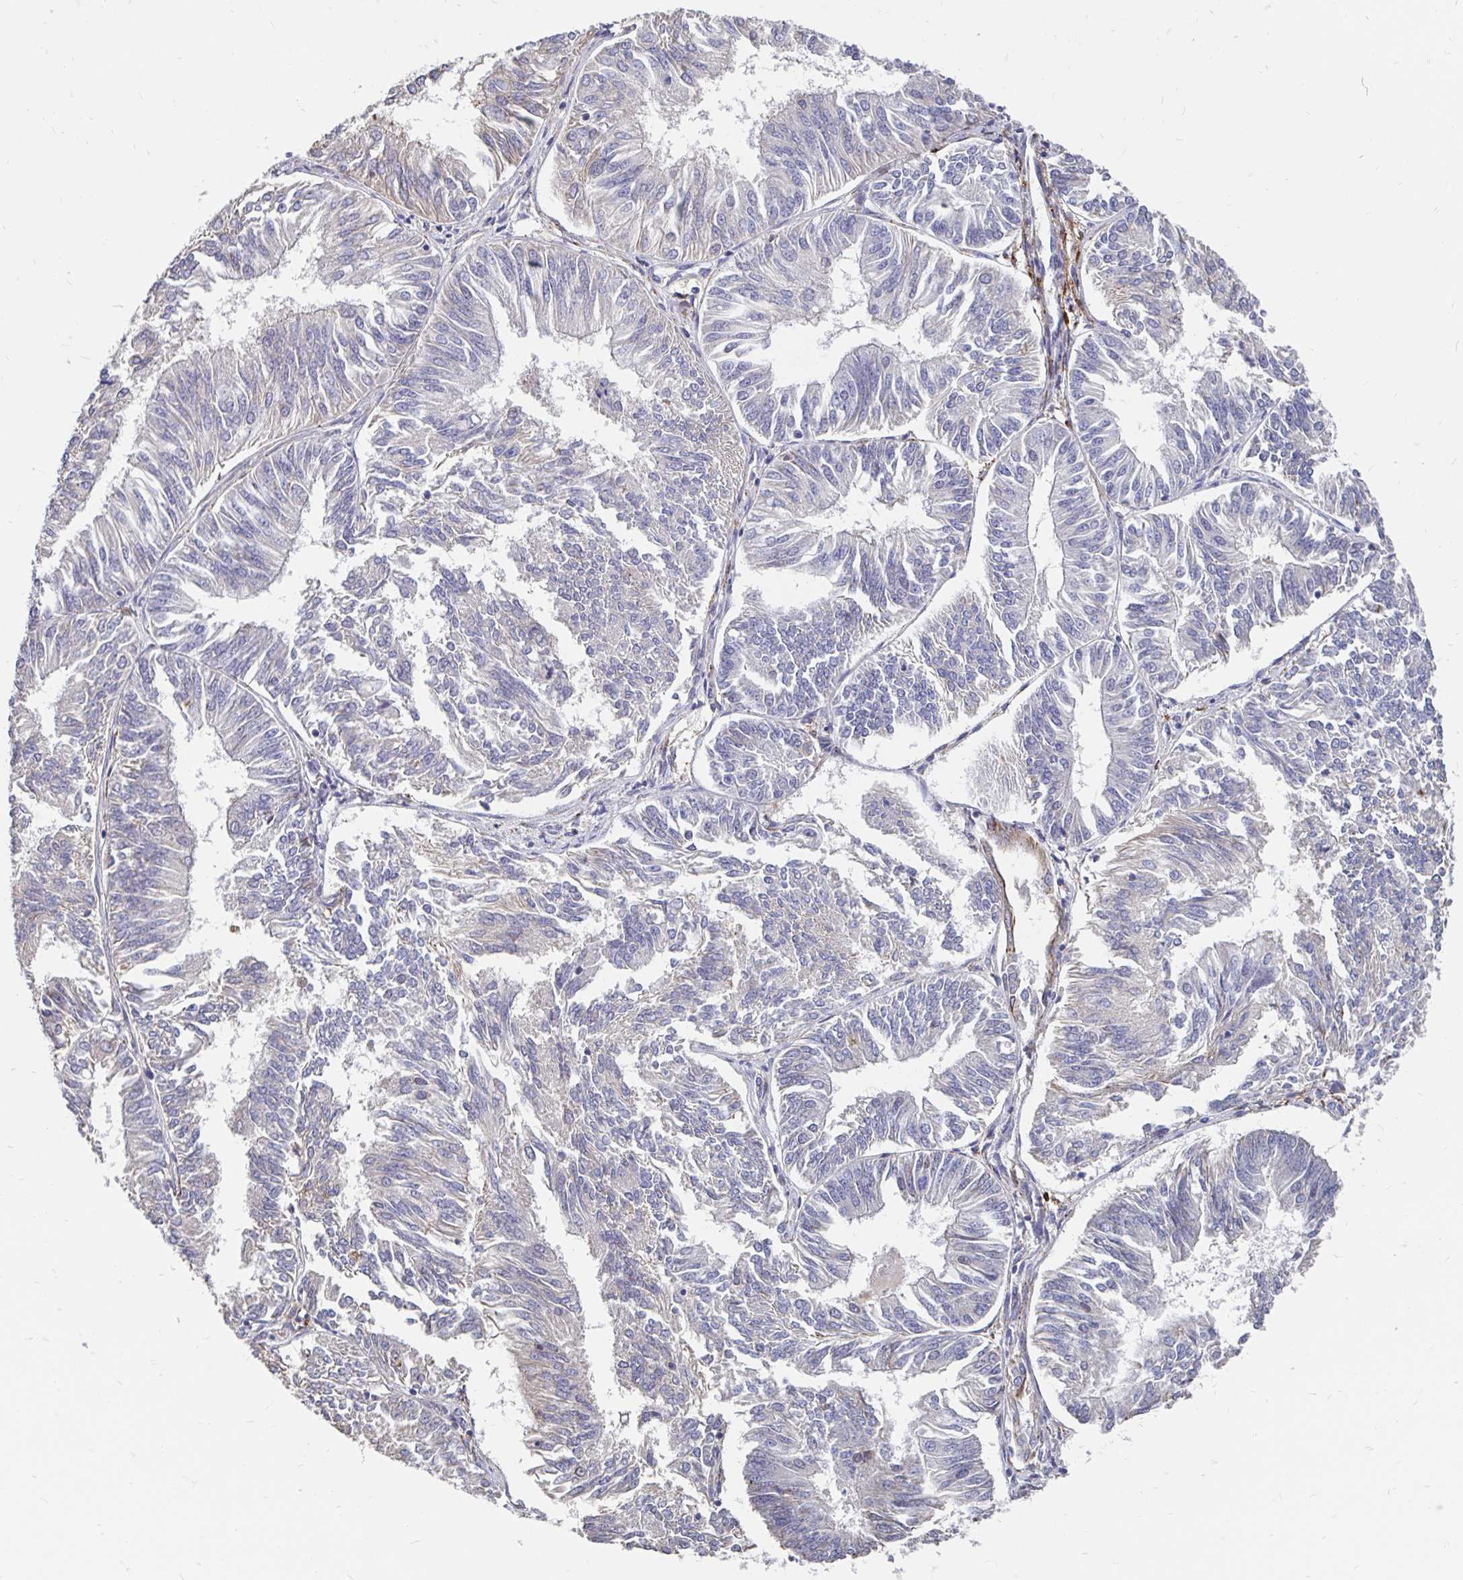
{"staining": {"intensity": "negative", "quantity": "none", "location": "none"}, "tissue": "endometrial cancer", "cell_type": "Tumor cells", "image_type": "cancer", "snomed": [{"axis": "morphology", "description": "Adenocarcinoma, NOS"}, {"axis": "topography", "description": "Endometrium"}], "caption": "Tumor cells are negative for brown protein staining in endometrial cancer. Brightfield microscopy of immunohistochemistry stained with DAB (brown) and hematoxylin (blue), captured at high magnification.", "gene": "CDKL1", "patient": {"sex": "female", "age": 58}}